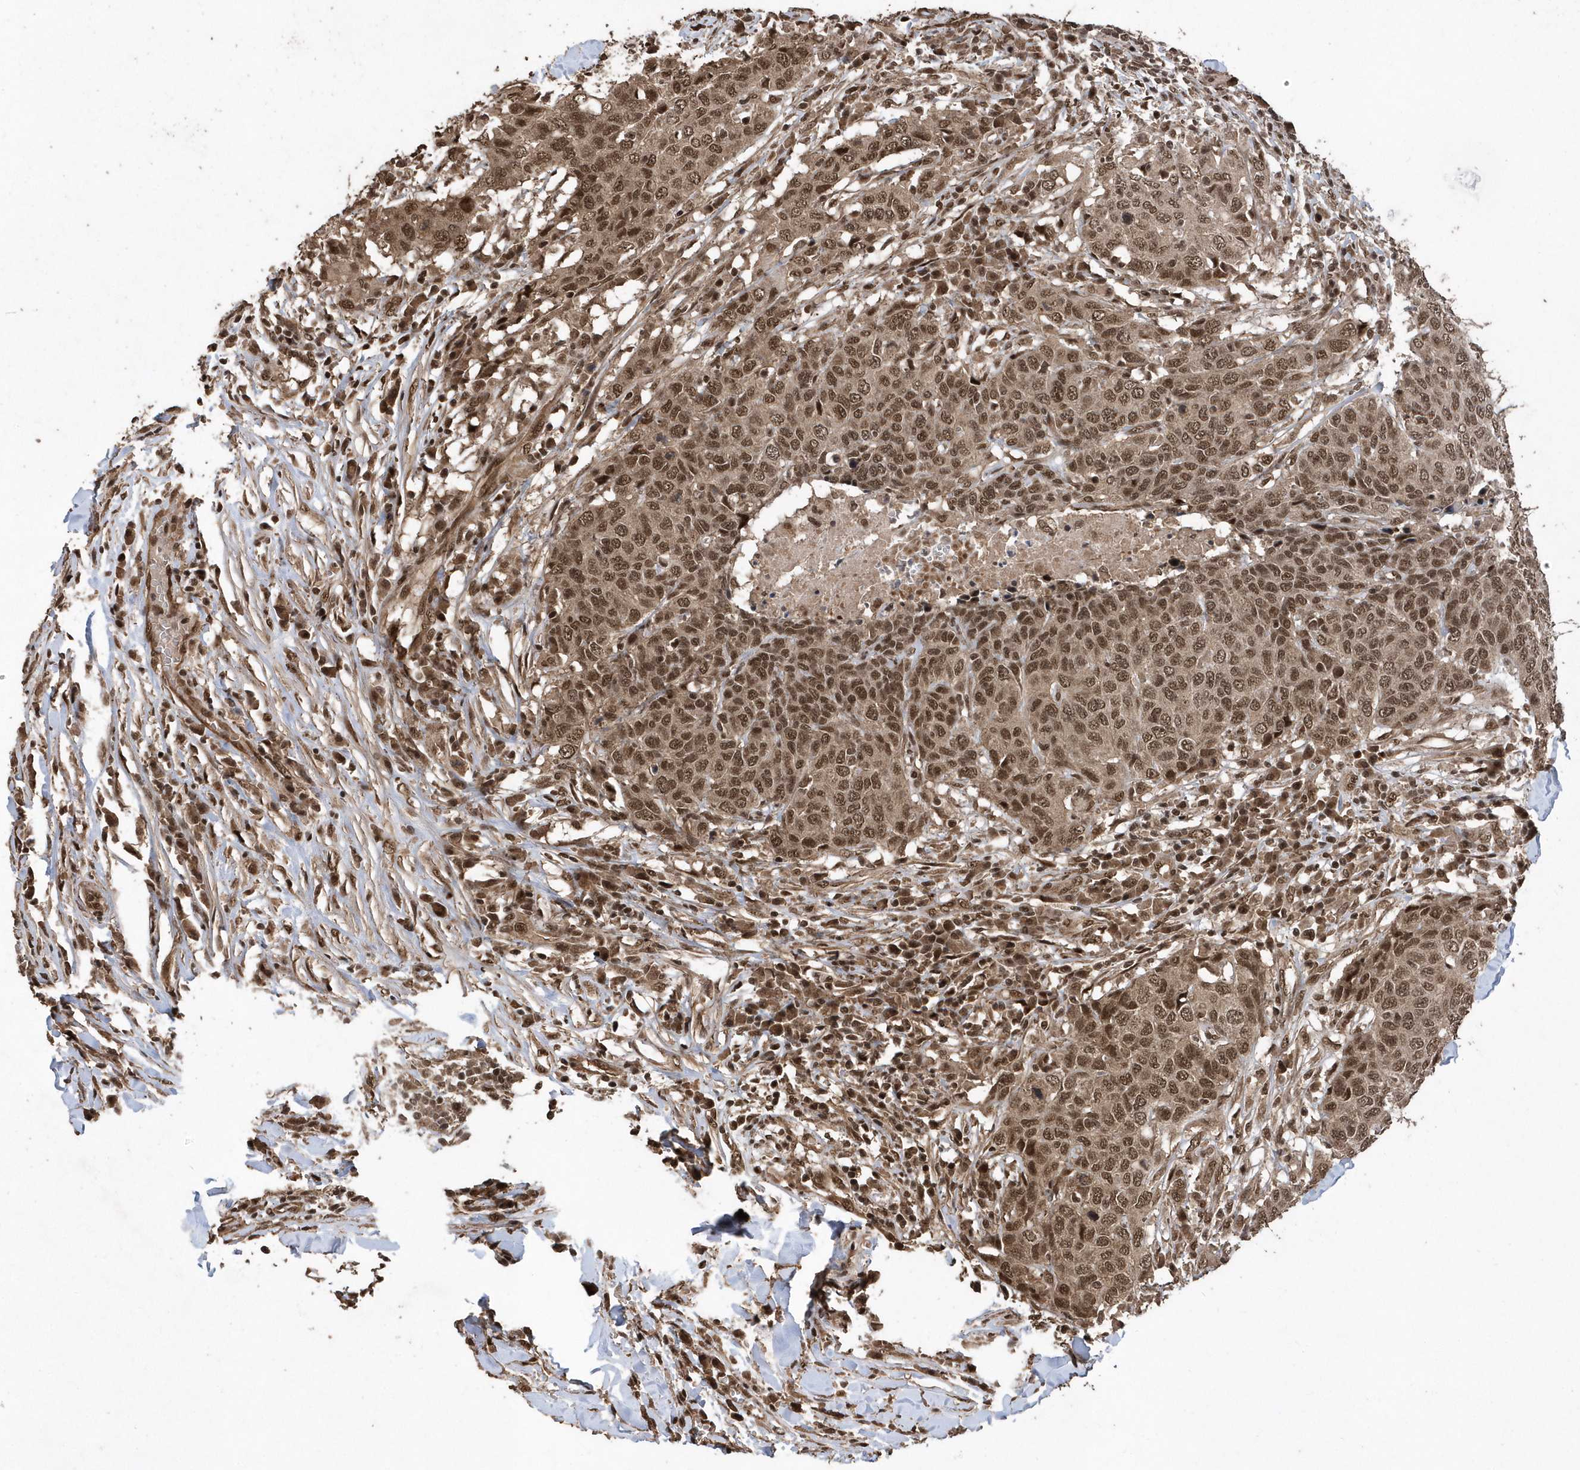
{"staining": {"intensity": "moderate", "quantity": ">75%", "location": "nuclear"}, "tissue": "head and neck cancer", "cell_type": "Tumor cells", "image_type": "cancer", "snomed": [{"axis": "morphology", "description": "Squamous cell carcinoma, NOS"}, {"axis": "topography", "description": "Head-Neck"}], "caption": "Human head and neck cancer stained for a protein (brown) exhibits moderate nuclear positive staining in about >75% of tumor cells.", "gene": "INTS12", "patient": {"sex": "male", "age": 66}}